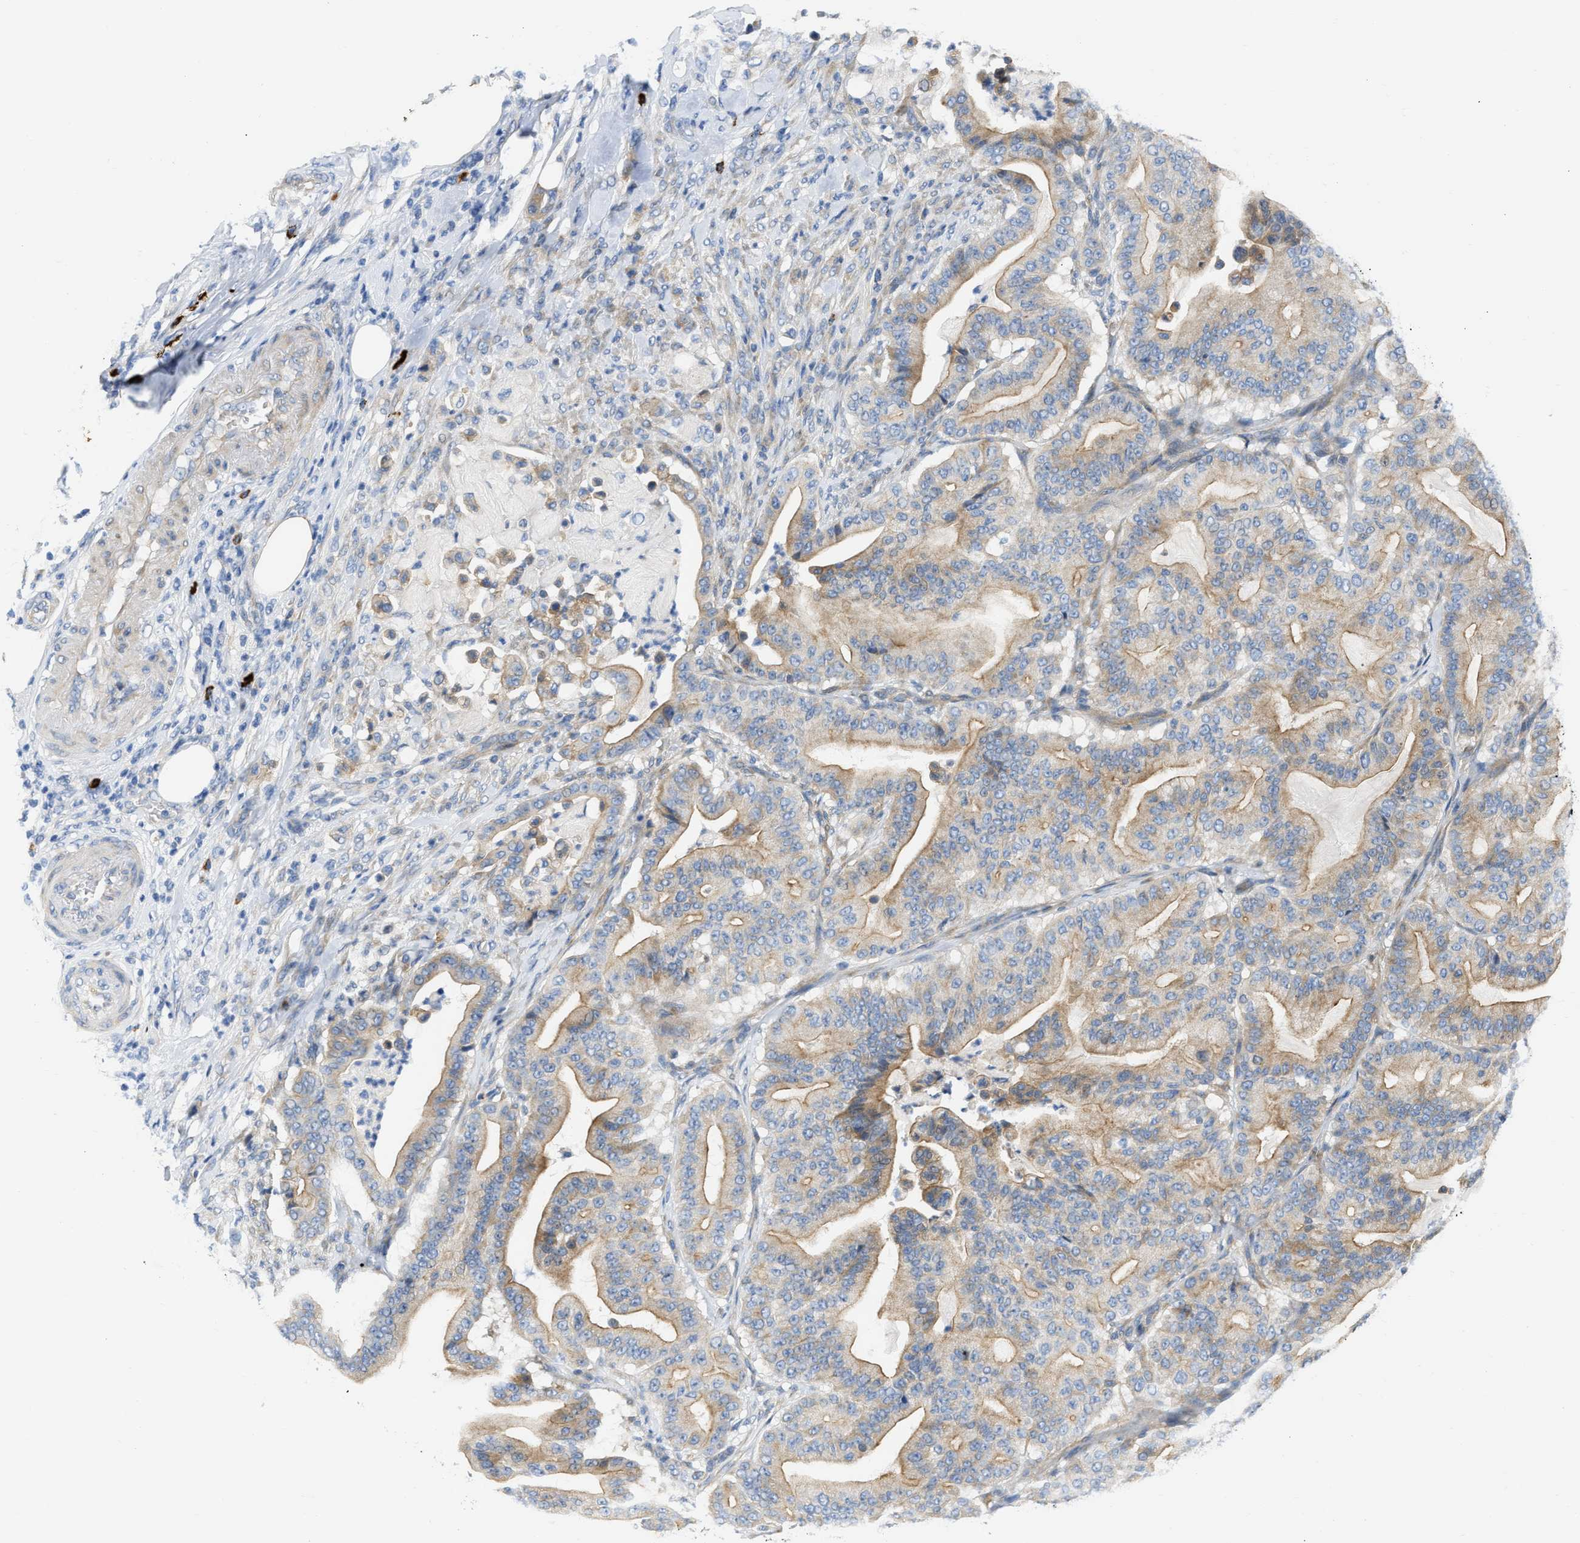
{"staining": {"intensity": "moderate", "quantity": ">75%", "location": "cytoplasmic/membranous"}, "tissue": "pancreatic cancer", "cell_type": "Tumor cells", "image_type": "cancer", "snomed": [{"axis": "morphology", "description": "Adenocarcinoma, NOS"}, {"axis": "topography", "description": "Pancreas"}], "caption": "Human adenocarcinoma (pancreatic) stained with a protein marker shows moderate staining in tumor cells.", "gene": "FHL1", "patient": {"sex": "male", "age": 63}}